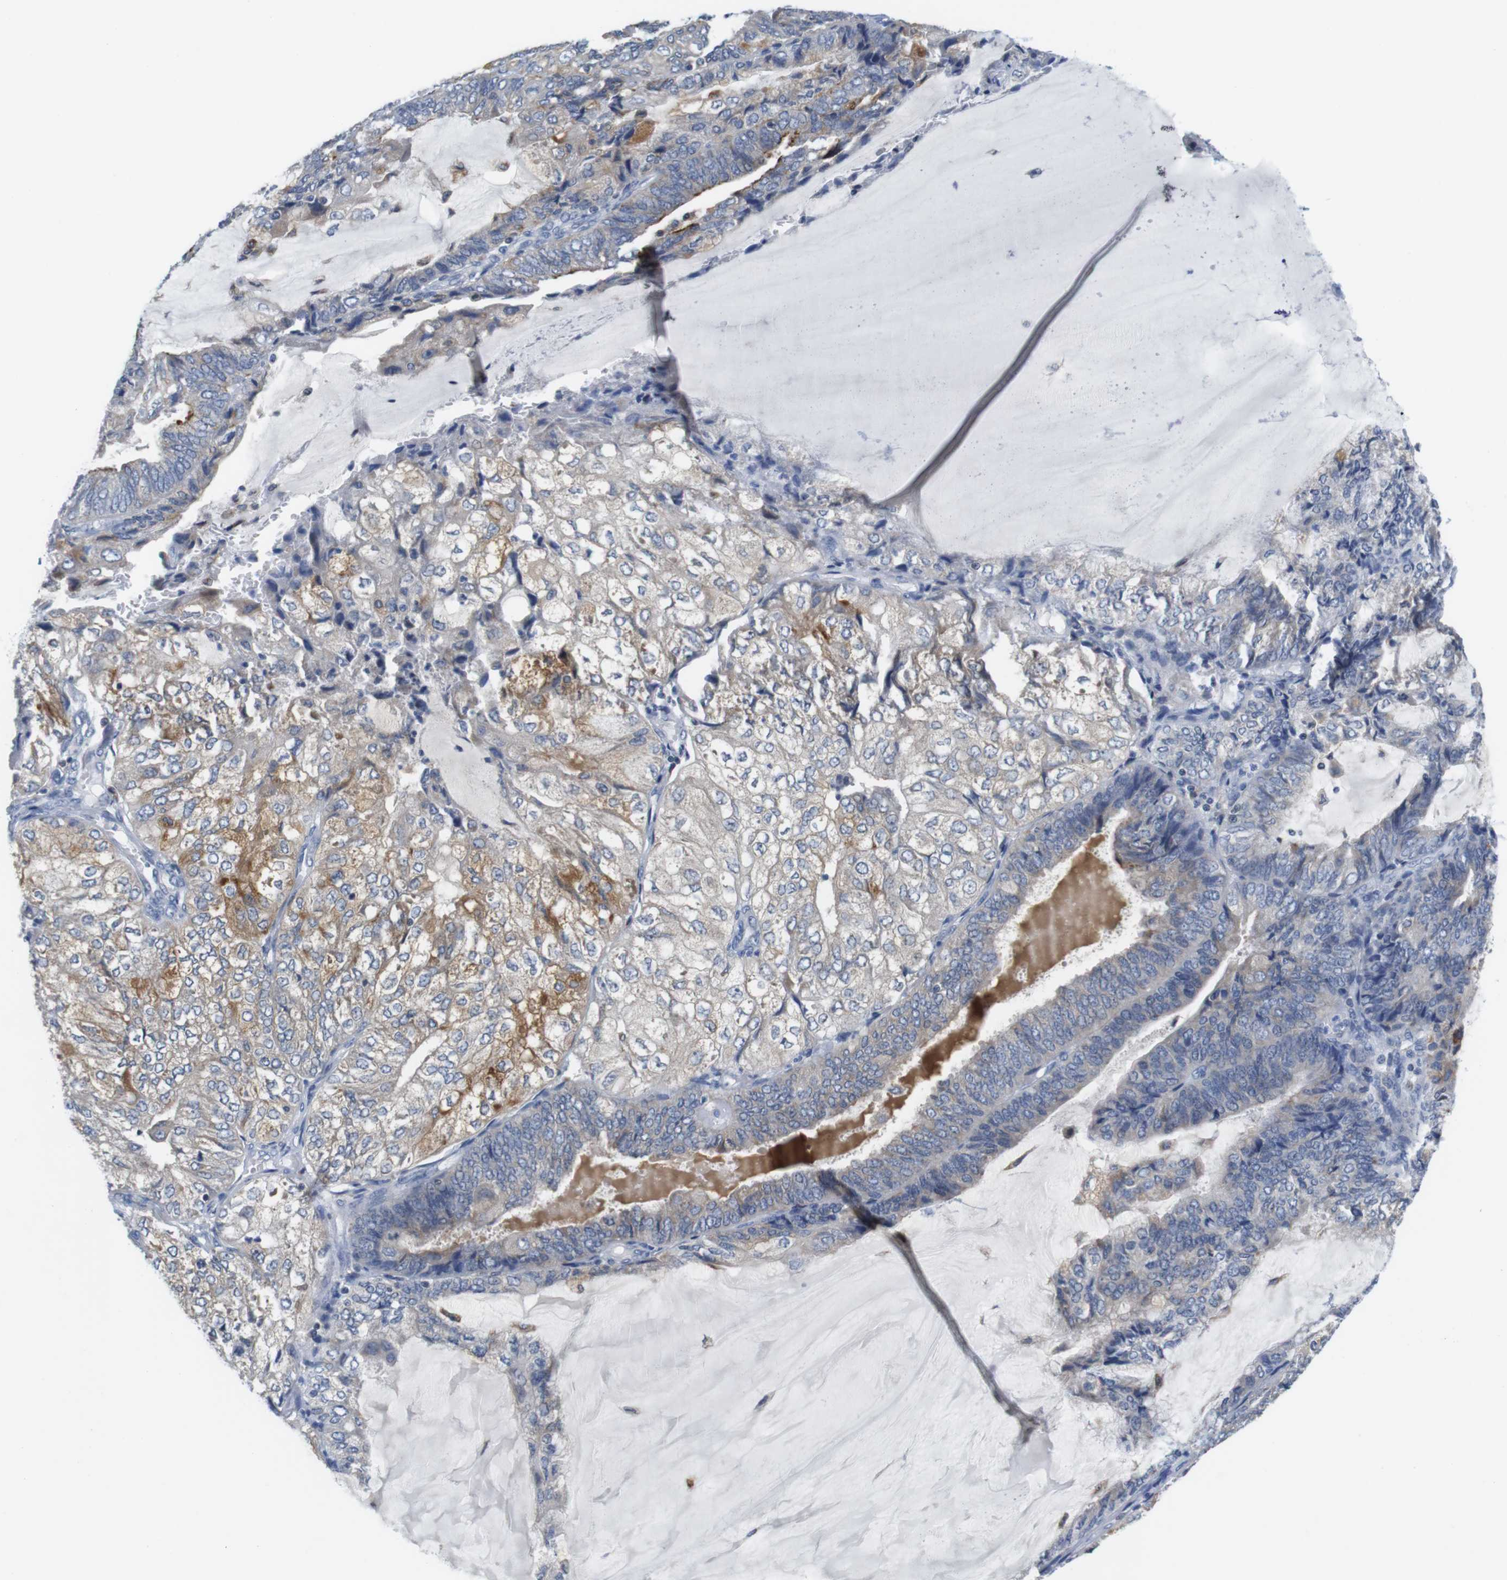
{"staining": {"intensity": "moderate", "quantity": "25%-75%", "location": "cytoplasmic/membranous"}, "tissue": "endometrial cancer", "cell_type": "Tumor cells", "image_type": "cancer", "snomed": [{"axis": "morphology", "description": "Adenocarcinoma, NOS"}, {"axis": "topography", "description": "Endometrium"}], "caption": "Endometrial cancer (adenocarcinoma) stained with a brown dye exhibits moderate cytoplasmic/membranous positive staining in about 25%-75% of tumor cells.", "gene": "CNGA2", "patient": {"sex": "female", "age": 81}}